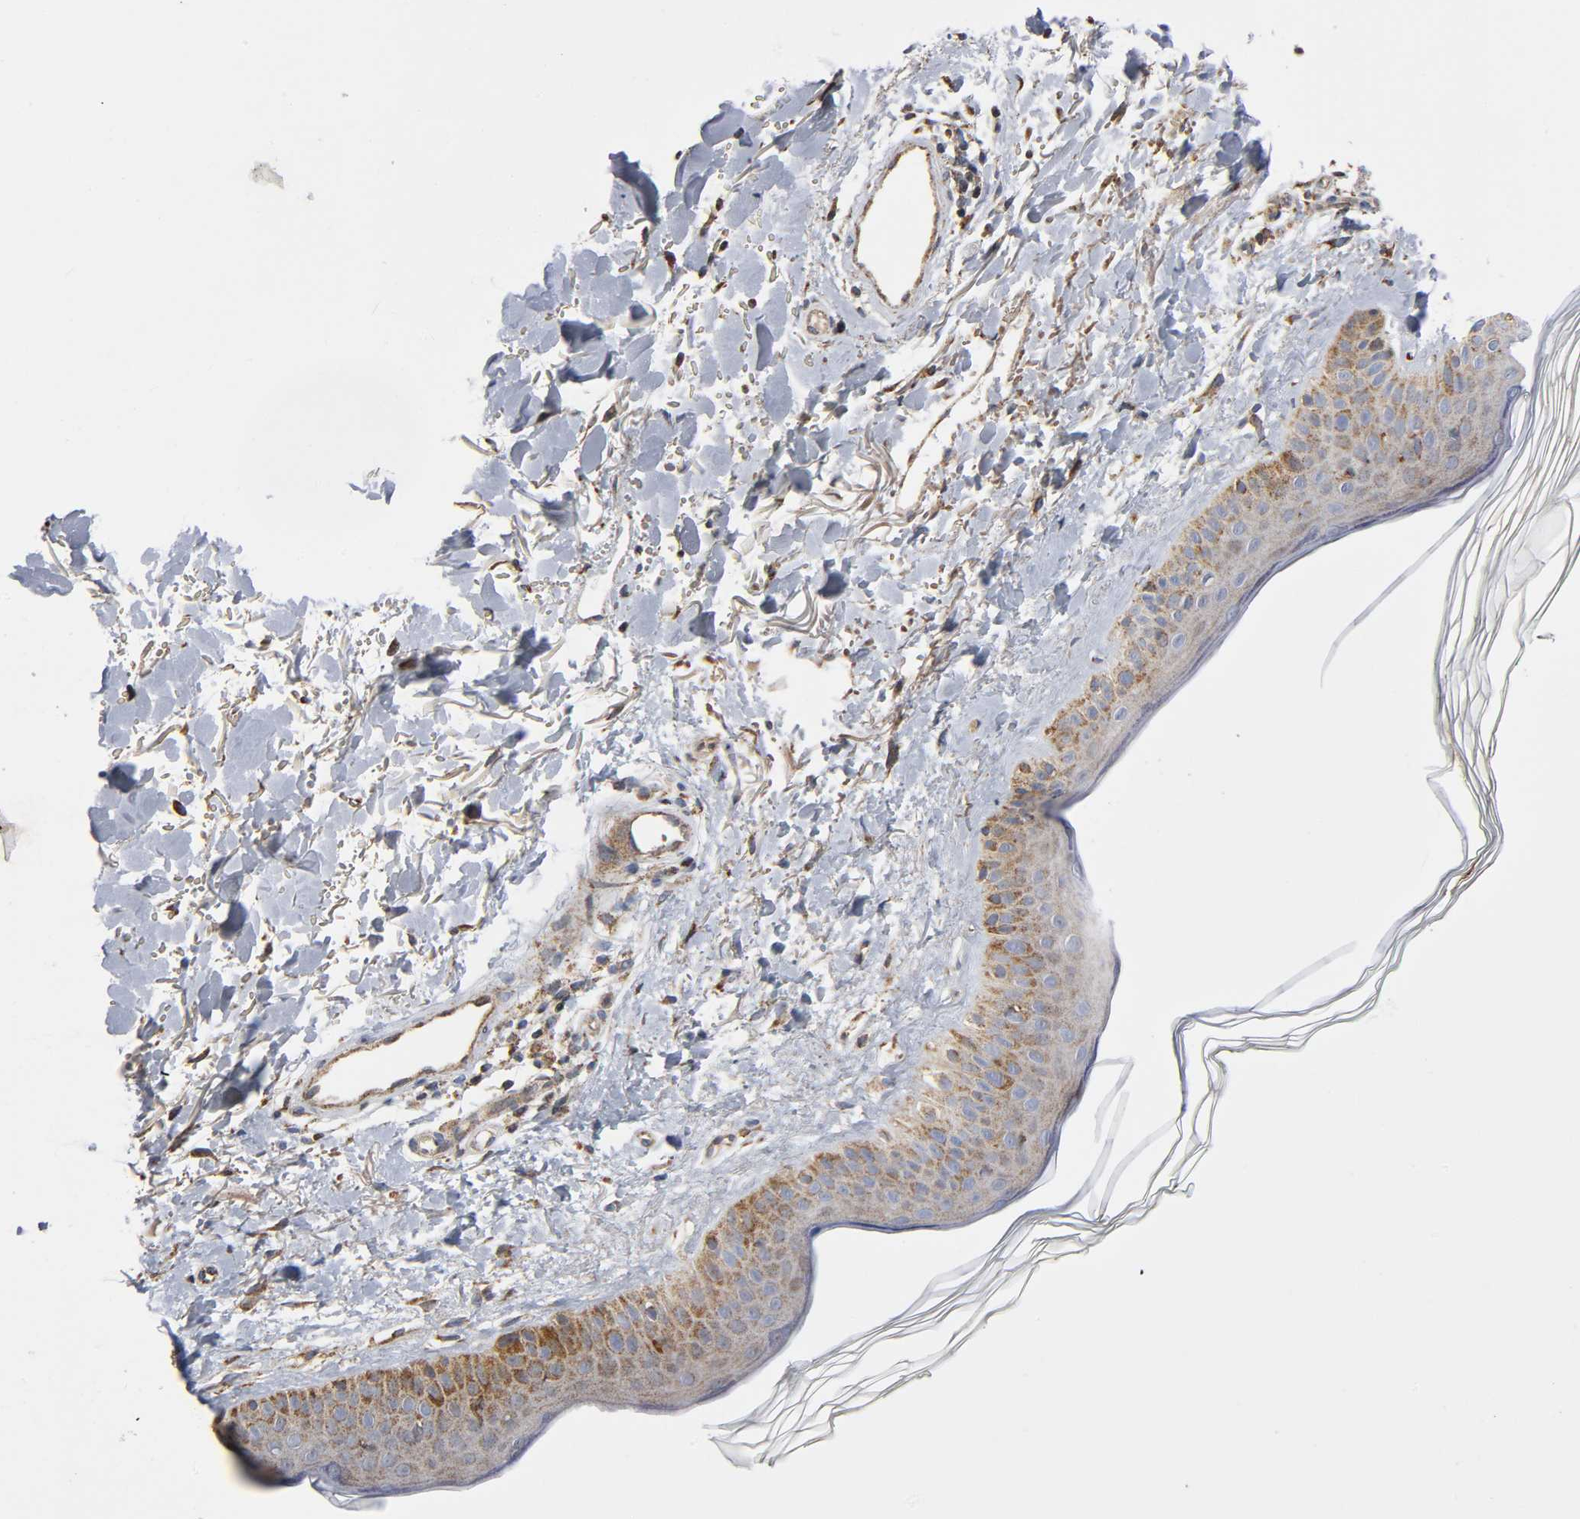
{"staining": {"intensity": "moderate", "quantity": ">75%", "location": "cytoplasmic/membranous"}, "tissue": "skin", "cell_type": "Fibroblasts", "image_type": "normal", "snomed": [{"axis": "morphology", "description": "Normal tissue, NOS"}, {"axis": "topography", "description": "Skin"}], "caption": "High-magnification brightfield microscopy of benign skin stained with DAB (3,3'-diaminobenzidine) (brown) and counterstained with hematoxylin (blue). fibroblasts exhibit moderate cytoplasmic/membranous expression is seen in approximately>75% of cells.", "gene": "MAP3K1", "patient": {"sex": "male", "age": 71}}